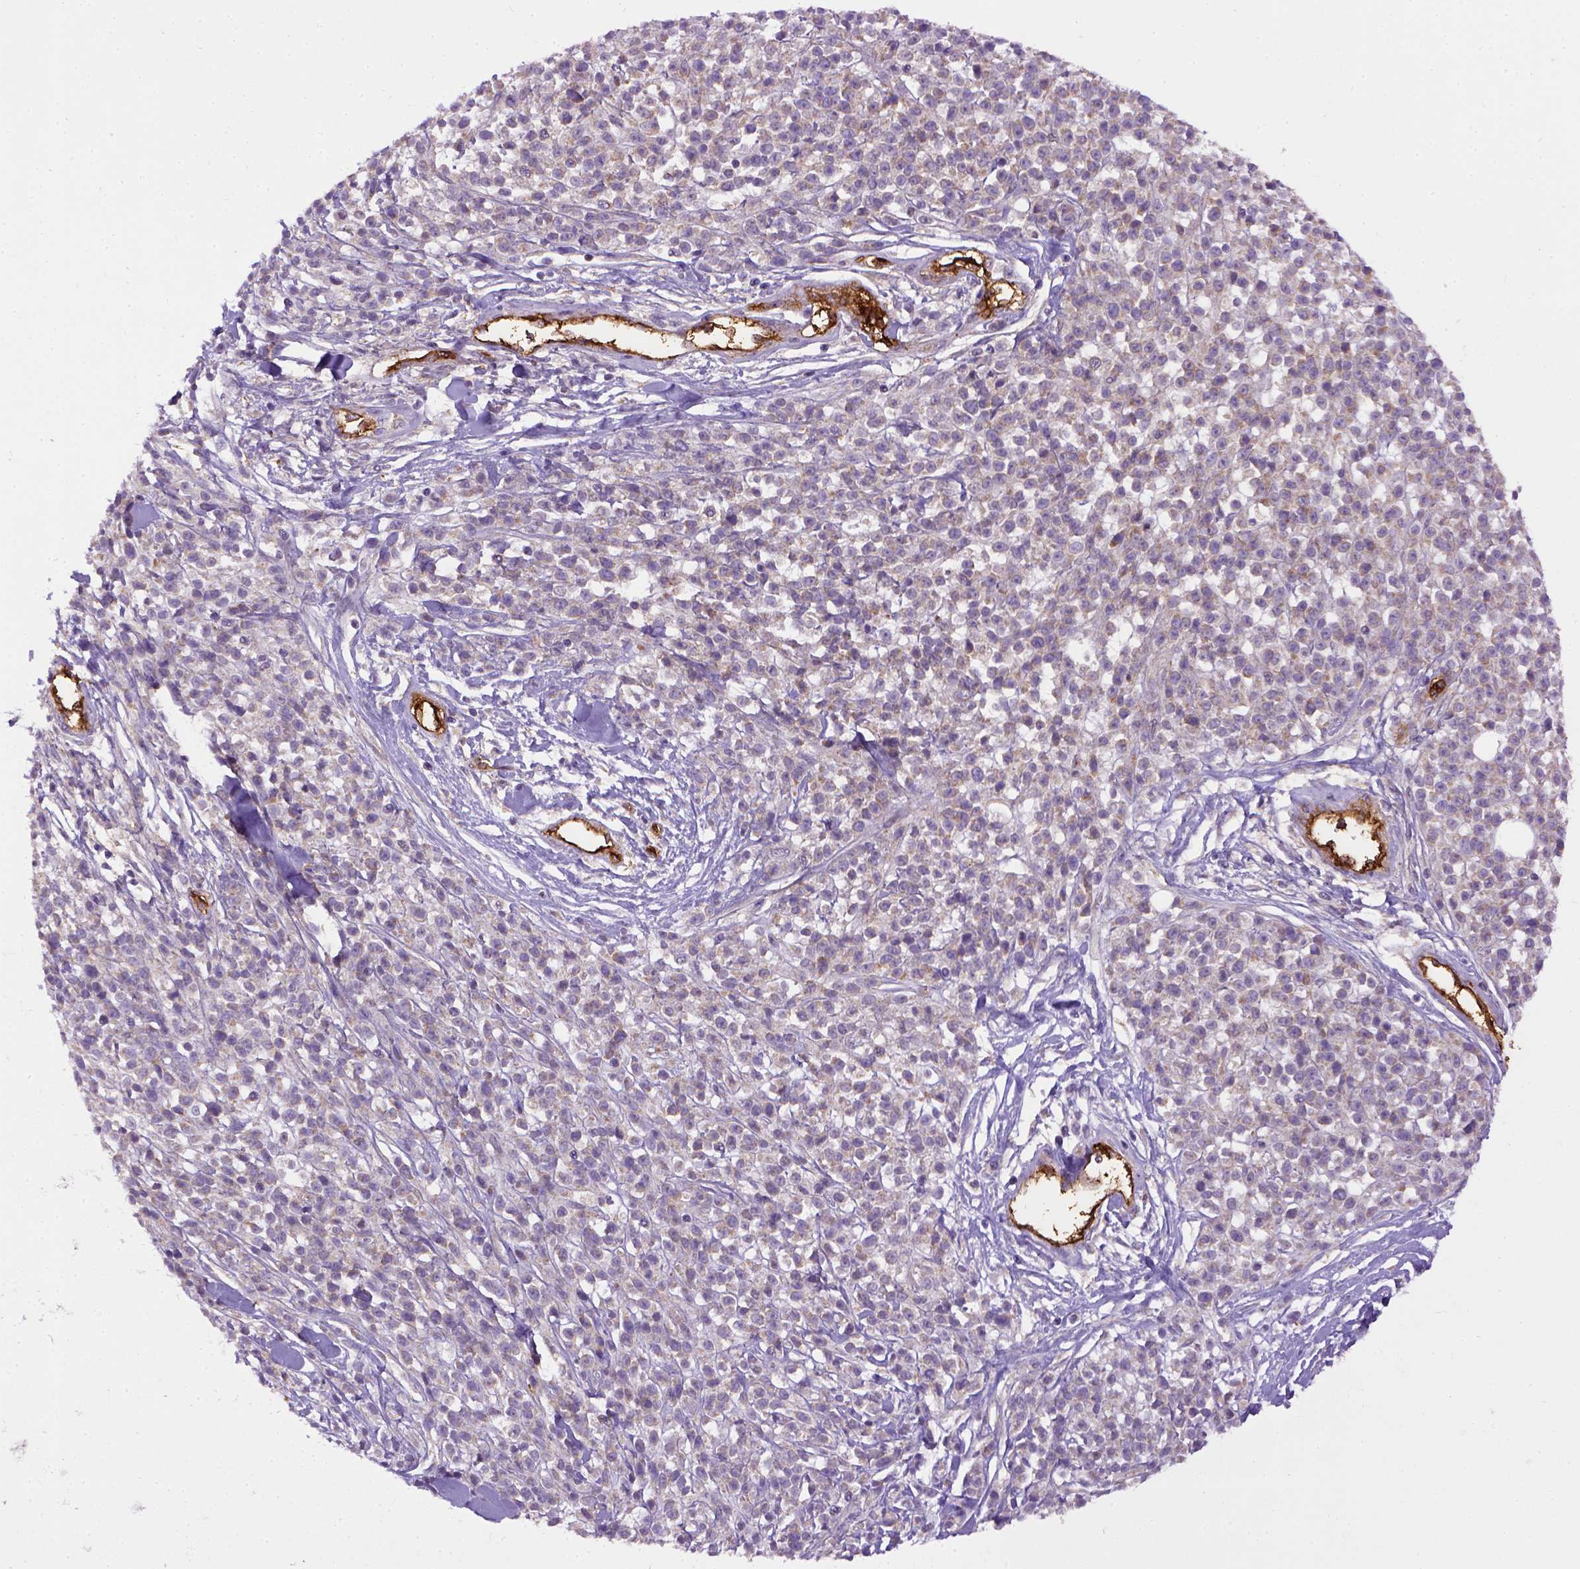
{"staining": {"intensity": "negative", "quantity": ">75%", "location": "cytoplasmic/membranous"}, "tissue": "melanoma", "cell_type": "Tumor cells", "image_type": "cancer", "snomed": [{"axis": "morphology", "description": "Malignant melanoma, NOS"}, {"axis": "topography", "description": "Skin"}, {"axis": "topography", "description": "Skin of trunk"}], "caption": "IHC micrograph of human malignant melanoma stained for a protein (brown), which displays no positivity in tumor cells.", "gene": "ENG", "patient": {"sex": "male", "age": 74}}